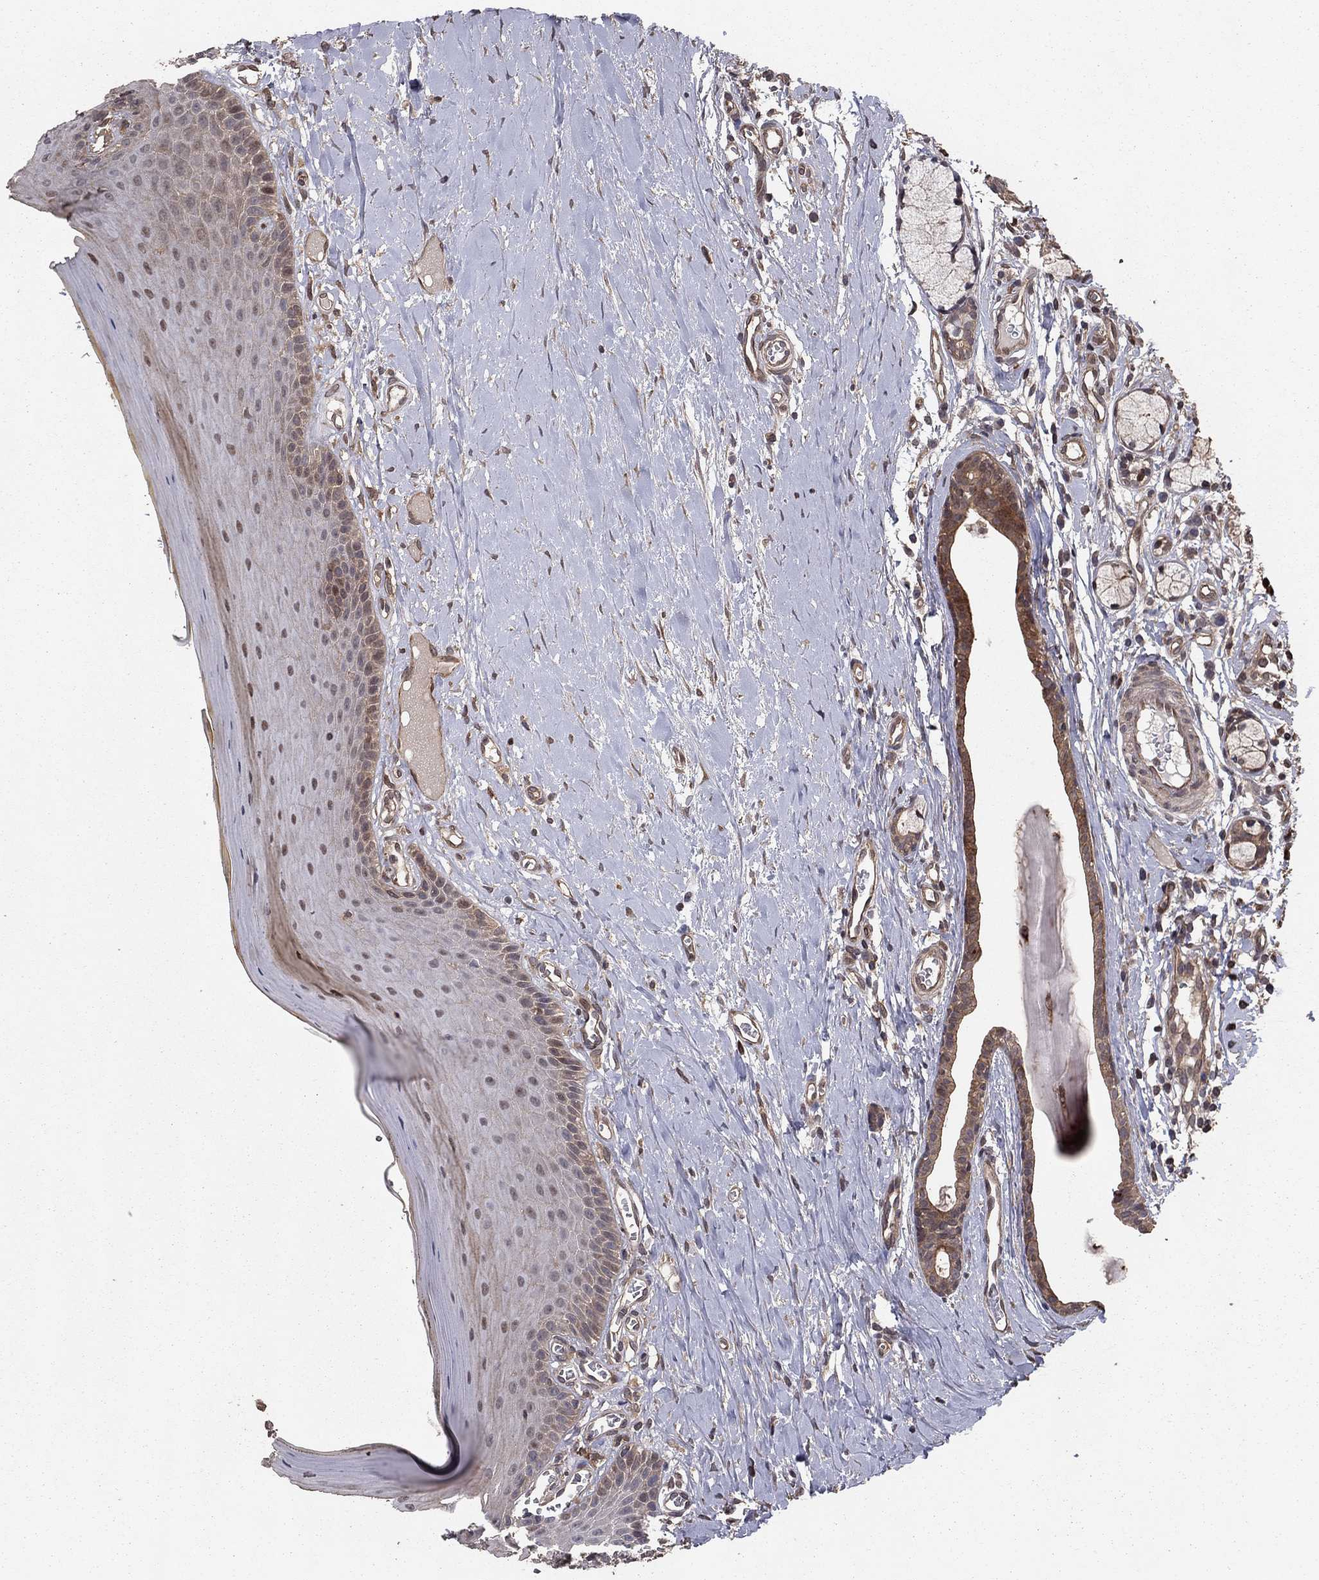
{"staining": {"intensity": "moderate", "quantity": "<25%", "location": "nuclear"}, "tissue": "oral mucosa", "cell_type": "Squamous epithelial cells", "image_type": "normal", "snomed": [{"axis": "morphology", "description": "Normal tissue, NOS"}, {"axis": "topography", "description": "Oral tissue"}], "caption": "Squamous epithelial cells reveal low levels of moderate nuclear expression in about <25% of cells in benign oral mucosa. Immunohistochemistry (ihc) stains the protein in brown and the nuclei are stained blue.", "gene": "GYG1", "patient": {"sex": "female", "age": 43}}